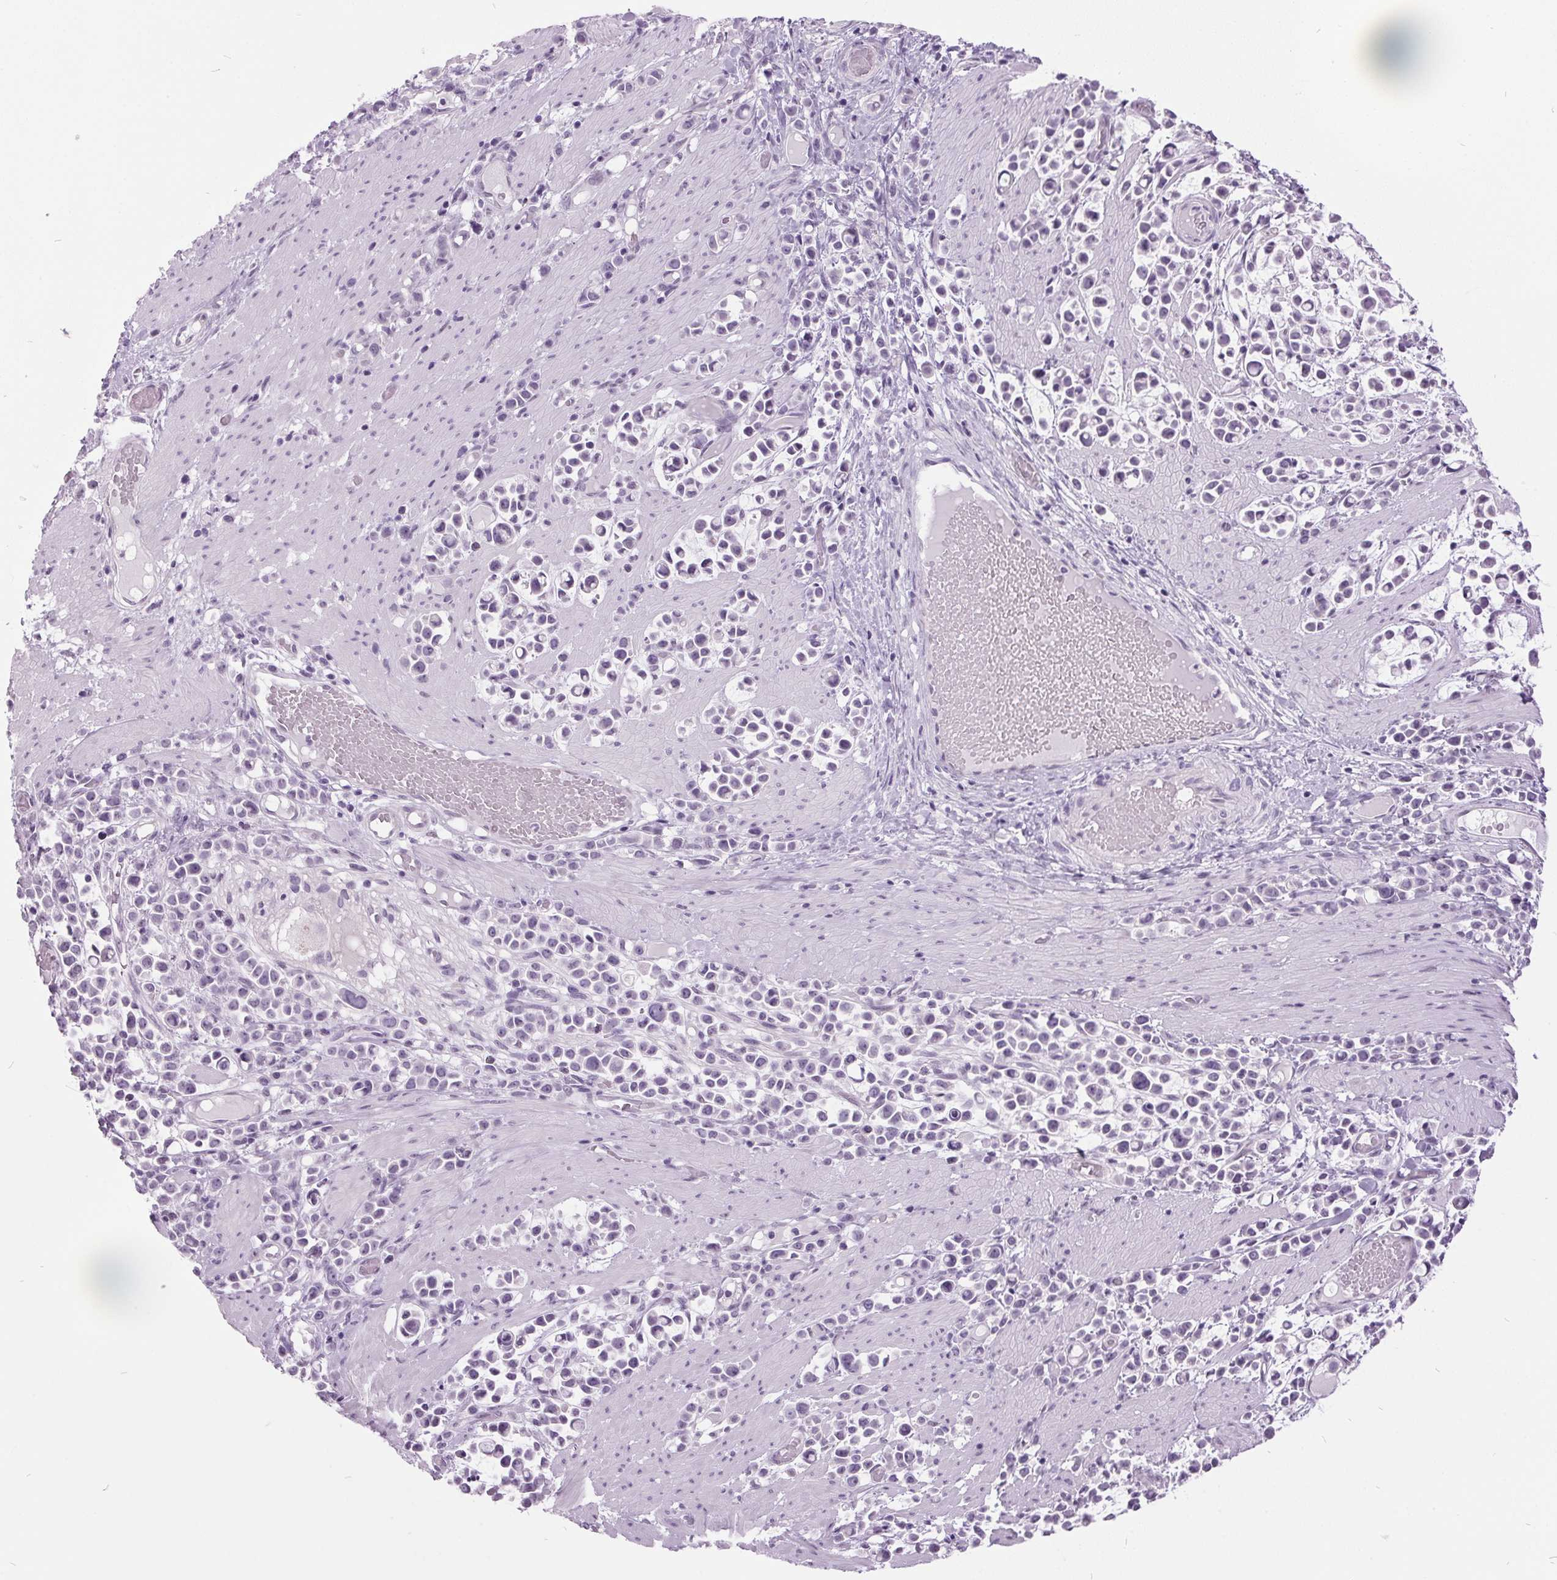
{"staining": {"intensity": "negative", "quantity": "none", "location": "none"}, "tissue": "stomach cancer", "cell_type": "Tumor cells", "image_type": "cancer", "snomed": [{"axis": "morphology", "description": "Adenocarcinoma, NOS"}, {"axis": "topography", "description": "Stomach"}], "caption": "An image of stomach cancer stained for a protein reveals no brown staining in tumor cells.", "gene": "ODAD2", "patient": {"sex": "male", "age": 82}}